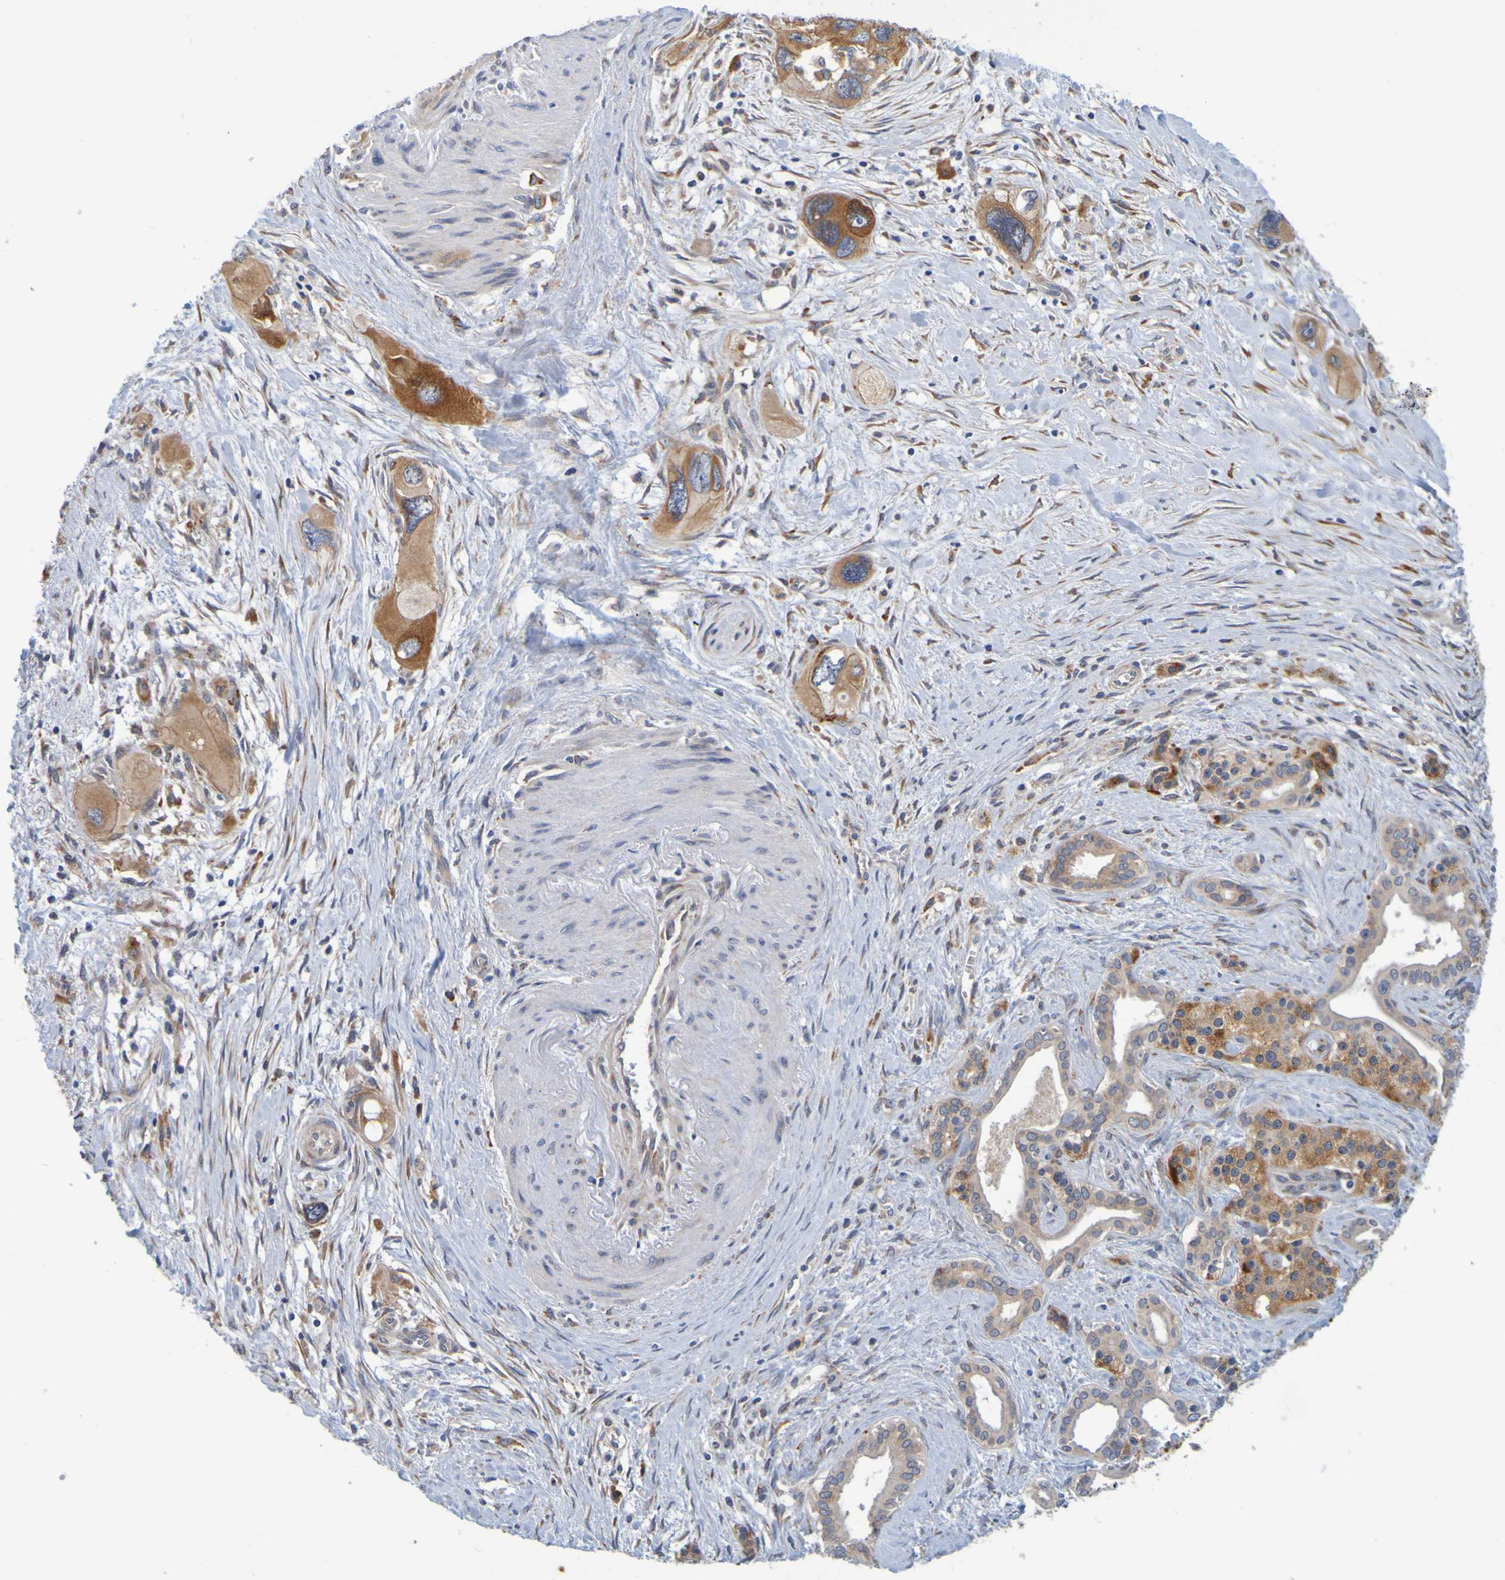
{"staining": {"intensity": "moderate", "quantity": ">75%", "location": "cytoplasmic/membranous"}, "tissue": "pancreatic cancer", "cell_type": "Tumor cells", "image_type": "cancer", "snomed": [{"axis": "morphology", "description": "Adenocarcinoma, NOS"}, {"axis": "topography", "description": "Pancreas"}], "caption": "A brown stain highlights moderate cytoplasmic/membranous staining of a protein in pancreatic adenocarcinoma tumor cells. (DAB (3,3'-diaminobenzidine) IHC with brightfield microscopy, high magnification).", "gene": "SIL1", "patient": {"sex": "male", "age": 73}}